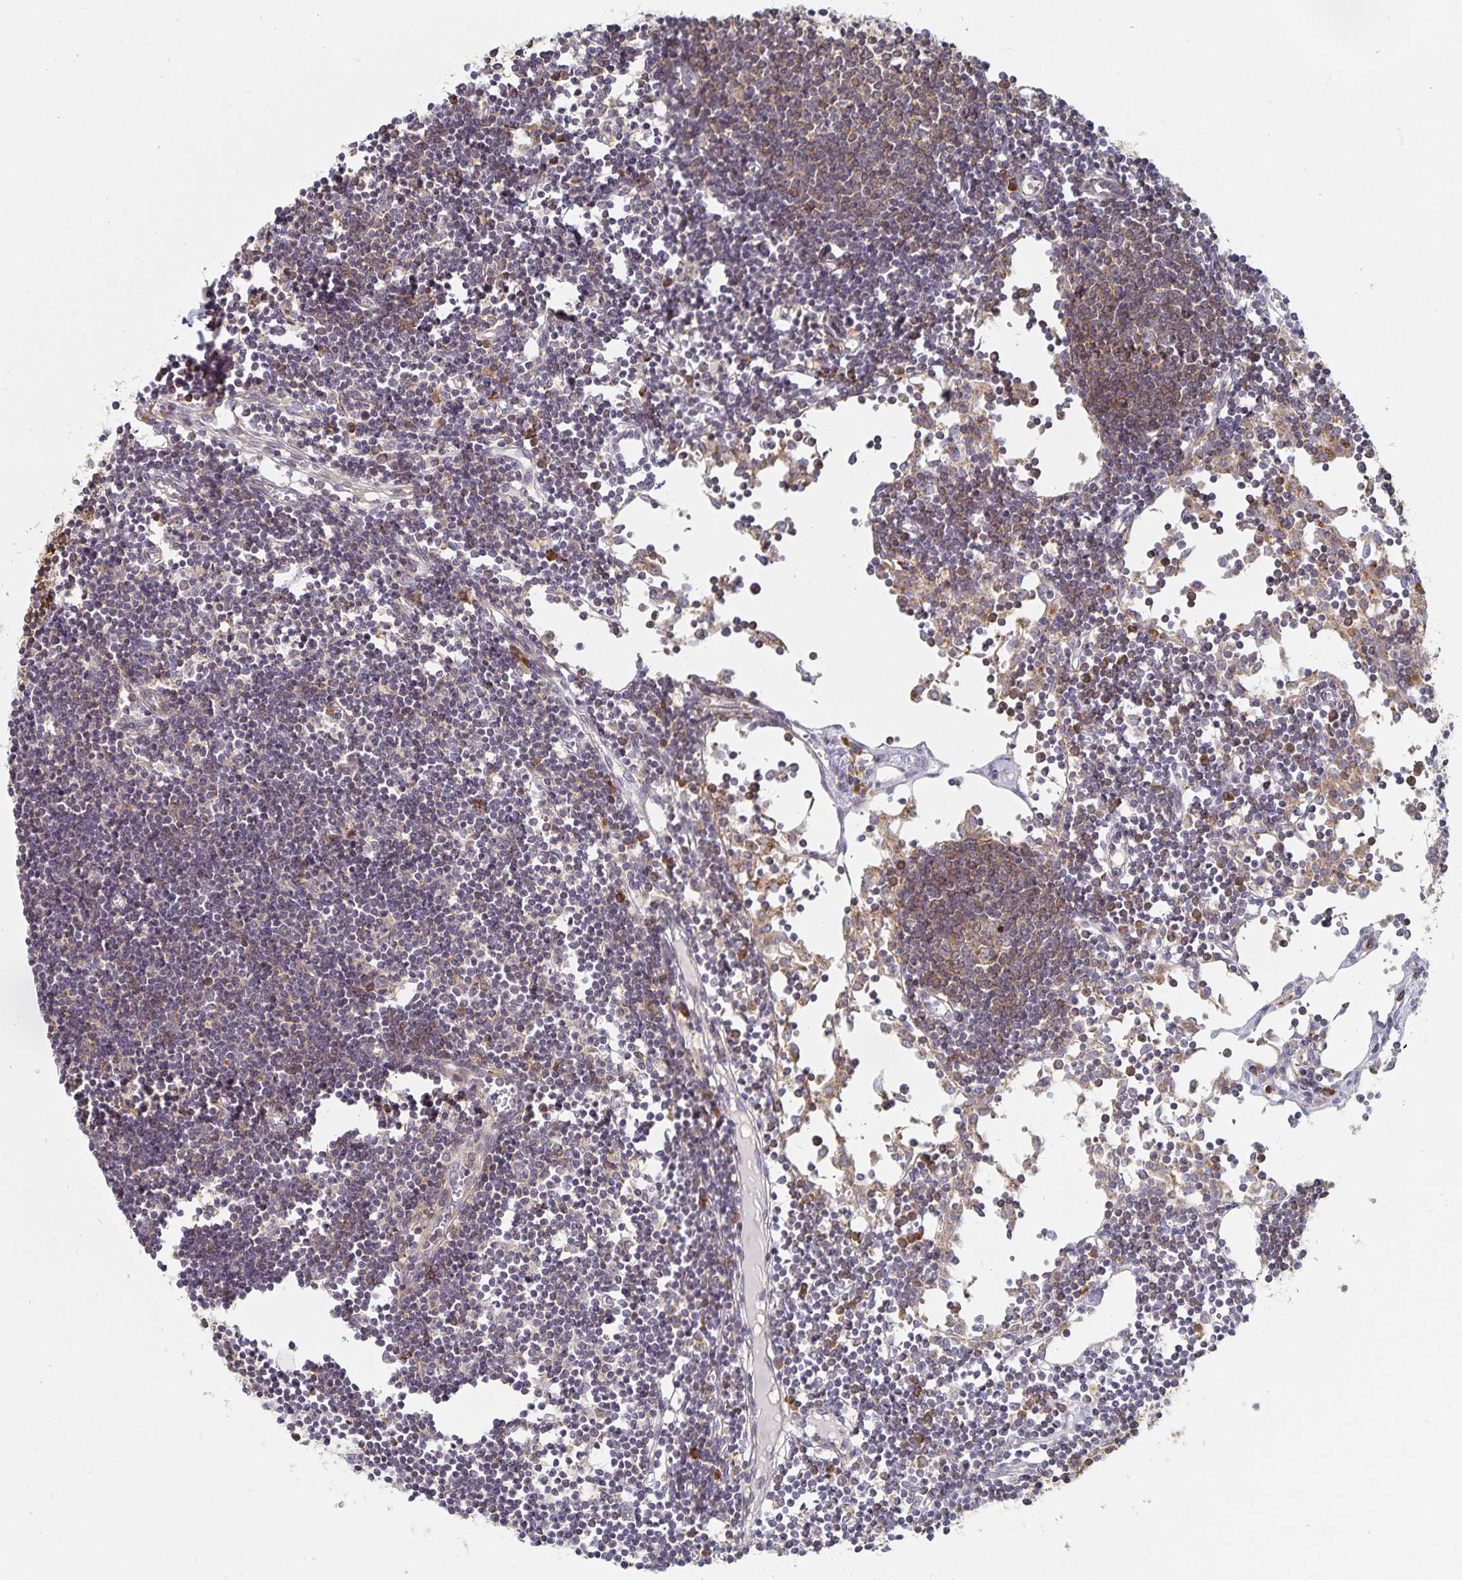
{"staining": {"intensity": "moderate", "quantity": ">75%", "location": "cytoplasmic/membranous"}, "tissue": "lymph node", "cell_type": "Germinal center cells", "image_type": "normal", "snomed": [{"axis": "morphology", "description": "Normal tissue, NOS"}, {"axis": "topography", "description": "Lymph node"}], "caption": "A high-resolution photomicrograph shows IHC staining of unremarkable lymph node, which demonstrates moderate cytoplasmic/membranous positivity in about >75% of germinal center cells. (DAB (3,3'-diaminobenzidine) IHC with brightfield microscopy, high magnification).", "gene": "NOMO1", "patient": {"sex": "female", "age": 65}}